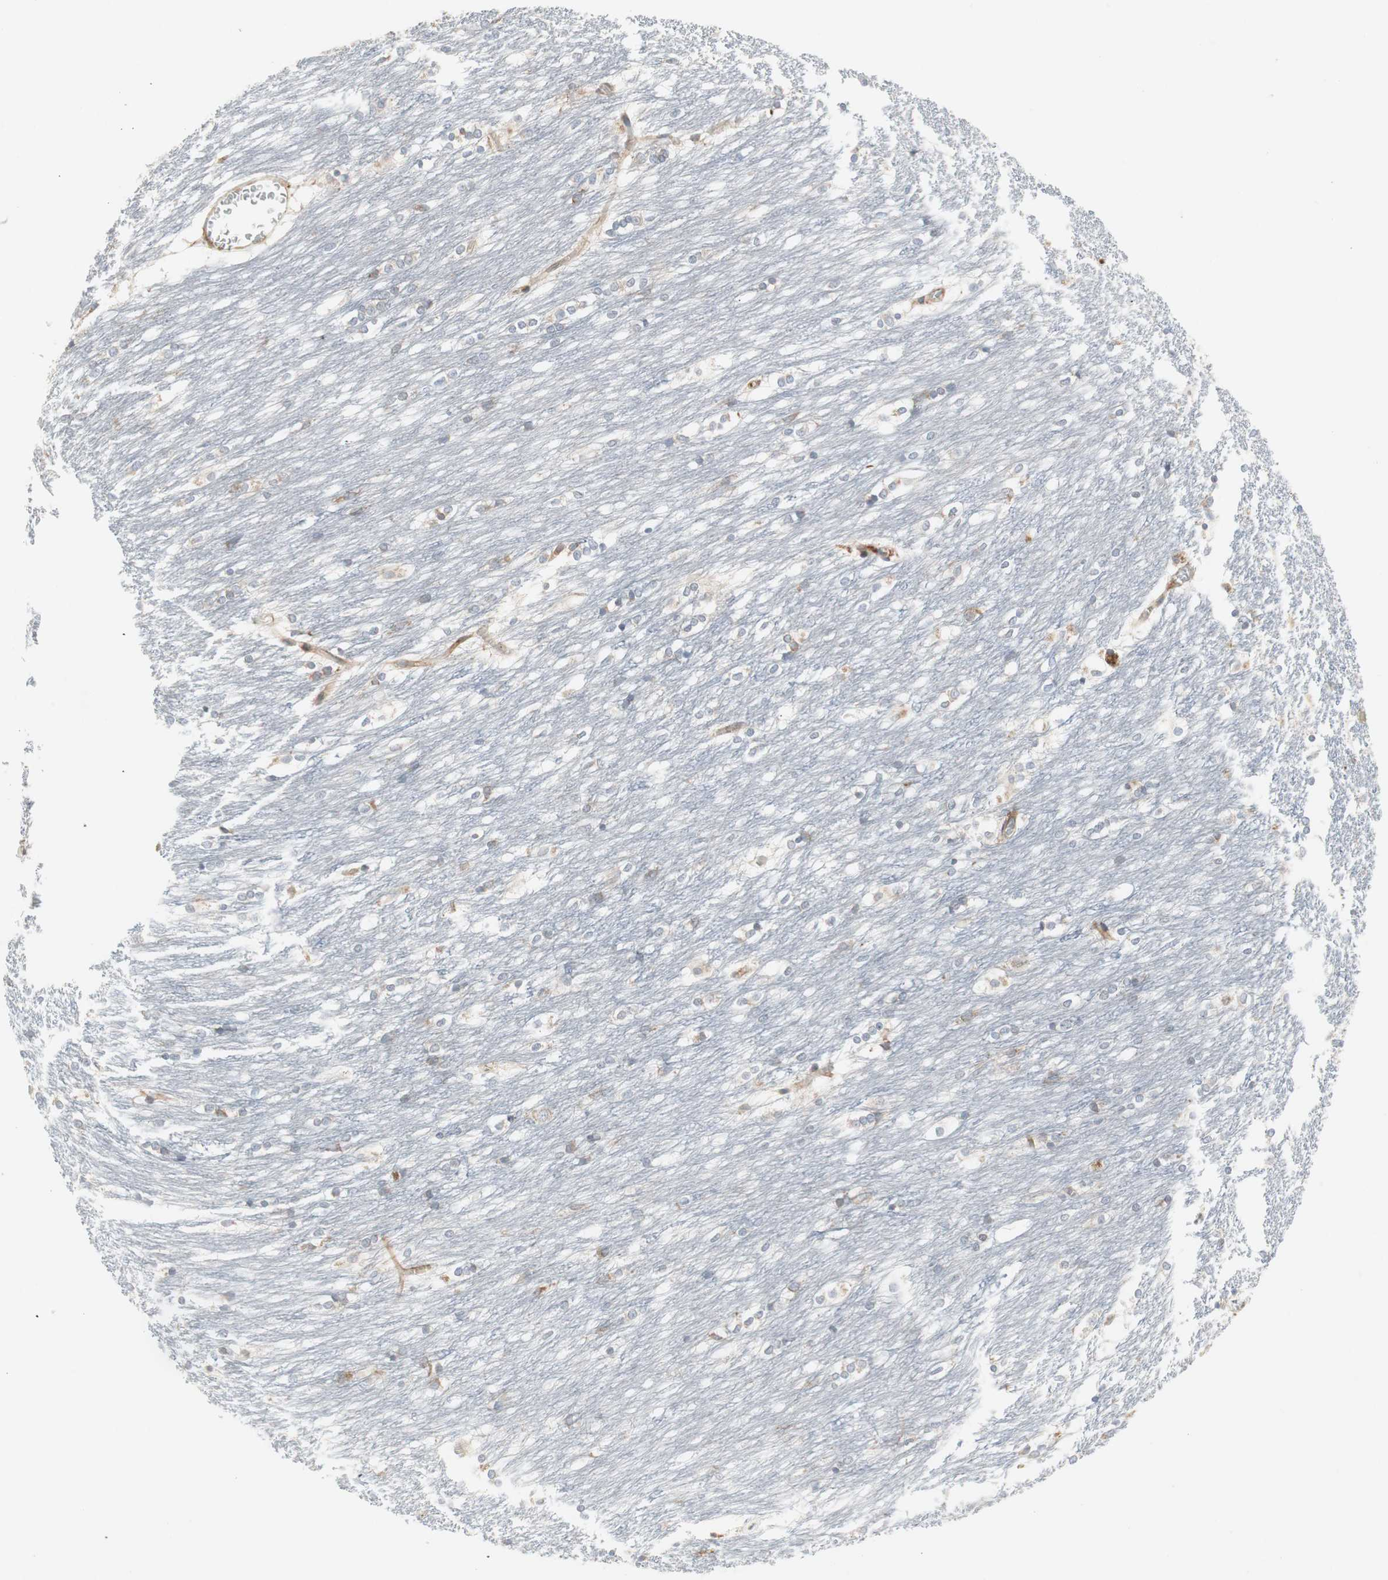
{"staining": {"intensity": "weak", "quantity": "<25%", "location": "cytoplasmic/membranous"}, "tissue": "caudate", "cell_type": "Glial cells", "image_type": "normal", "snomed": [{"axis": "morphology", "description": "Normal tissue, NOS"}, {"axis": "topography", "description": "Lateral ventricle wall"}], "caption": "Glial cells are negative for brown protein staining in unremarkable caudate. (Immunohistochemistry (ihc), brightfield microscopy, high magnification).", "gene": "H6PD", "patient": {"sex": "female", "age": 19}}